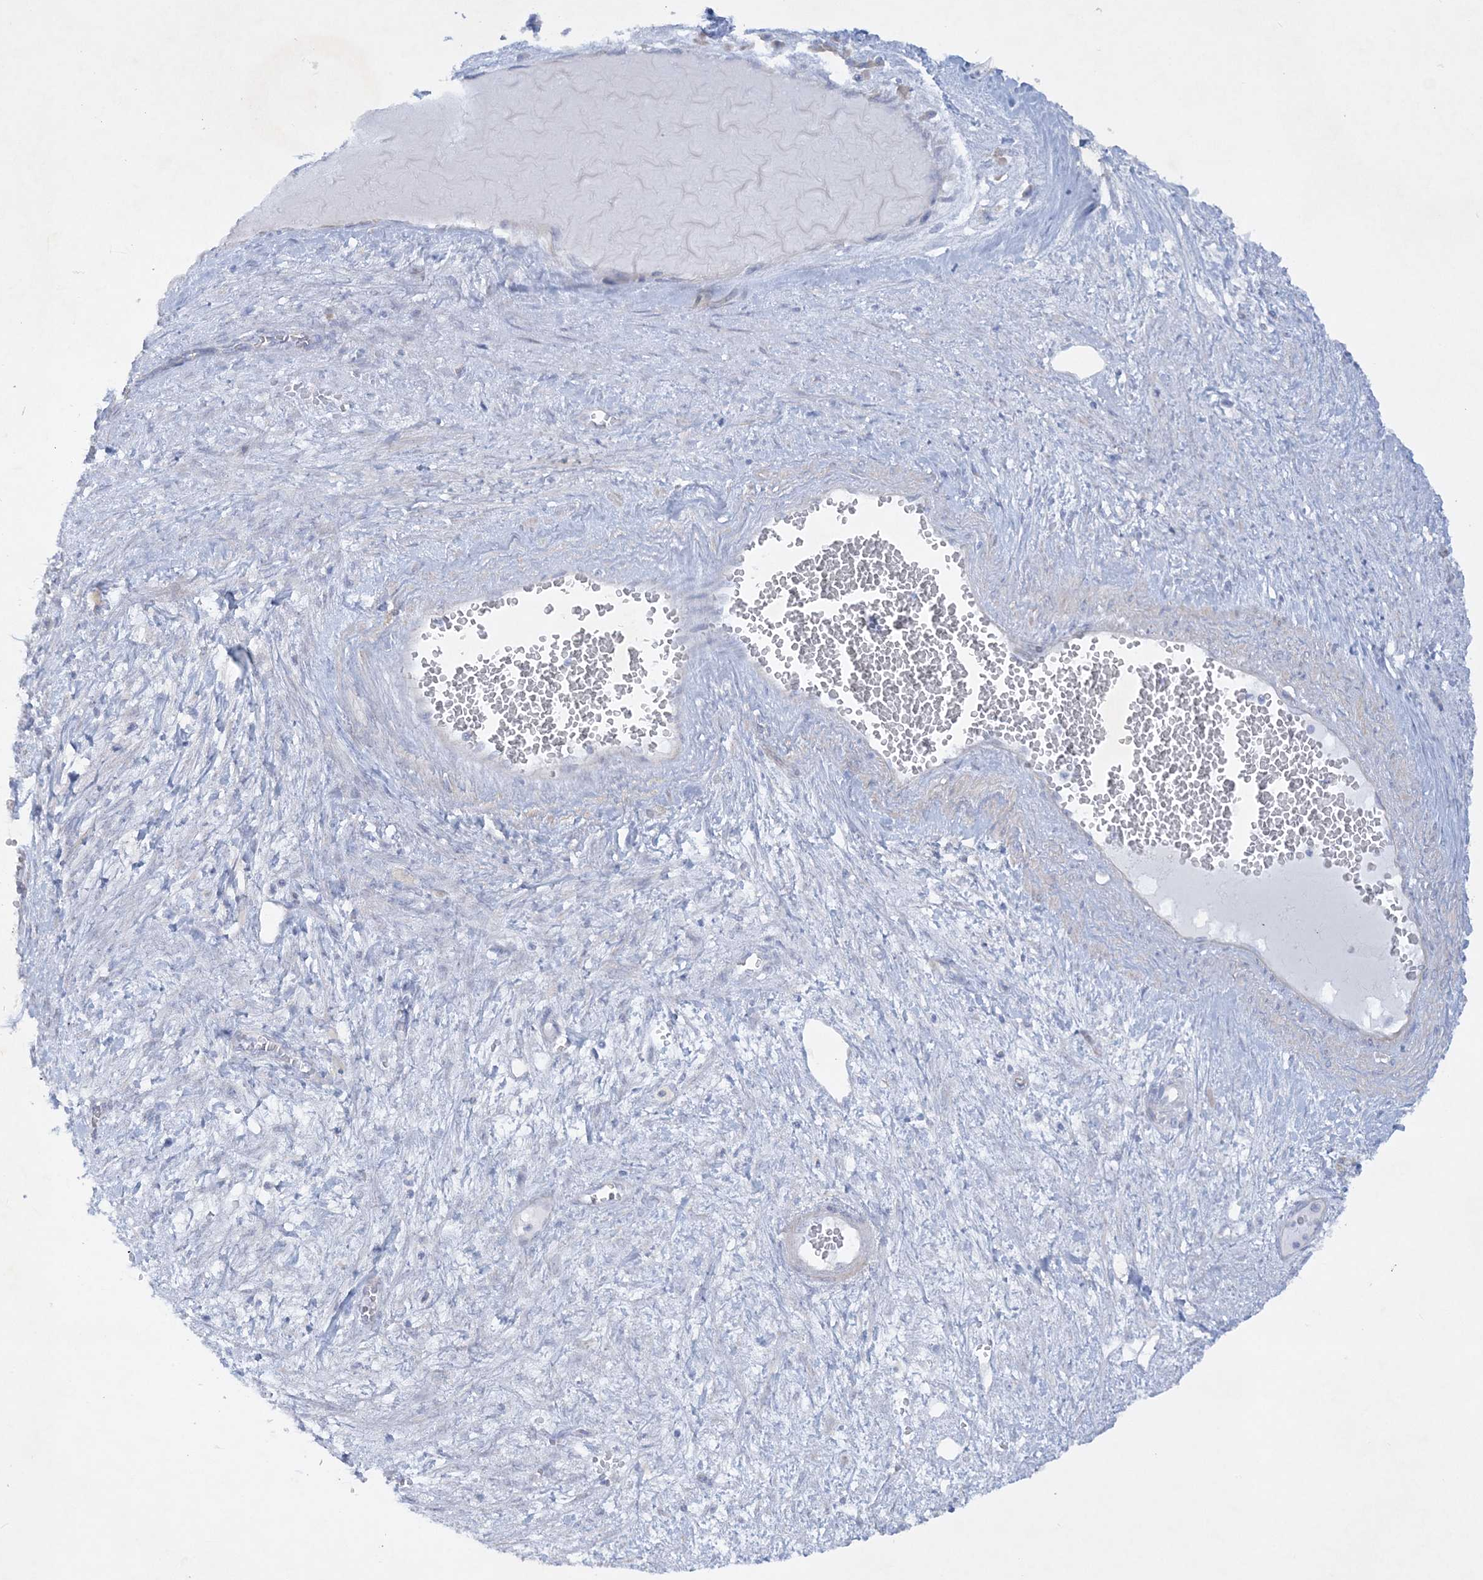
{"staining": {"intensity": "negative", "quantity": "none", "location": "none"}, "tissue": "ovarian cancer", "cell_type": "Tumor cells", "image_type": "cancer", "snomed": [{"axis": "morphology", "description": "Cystadenocarcinoma, serous, NOS"}, {"axis": "topography", "description": "Ovary"}], "caption": "Ovarian cancer (serous cystadenocarcinoma) was stained to show a protein in brown. There is no significant expression in tumor cells.", "gene": "FARSB", "patient": {"sex": "female", "age": 56}}